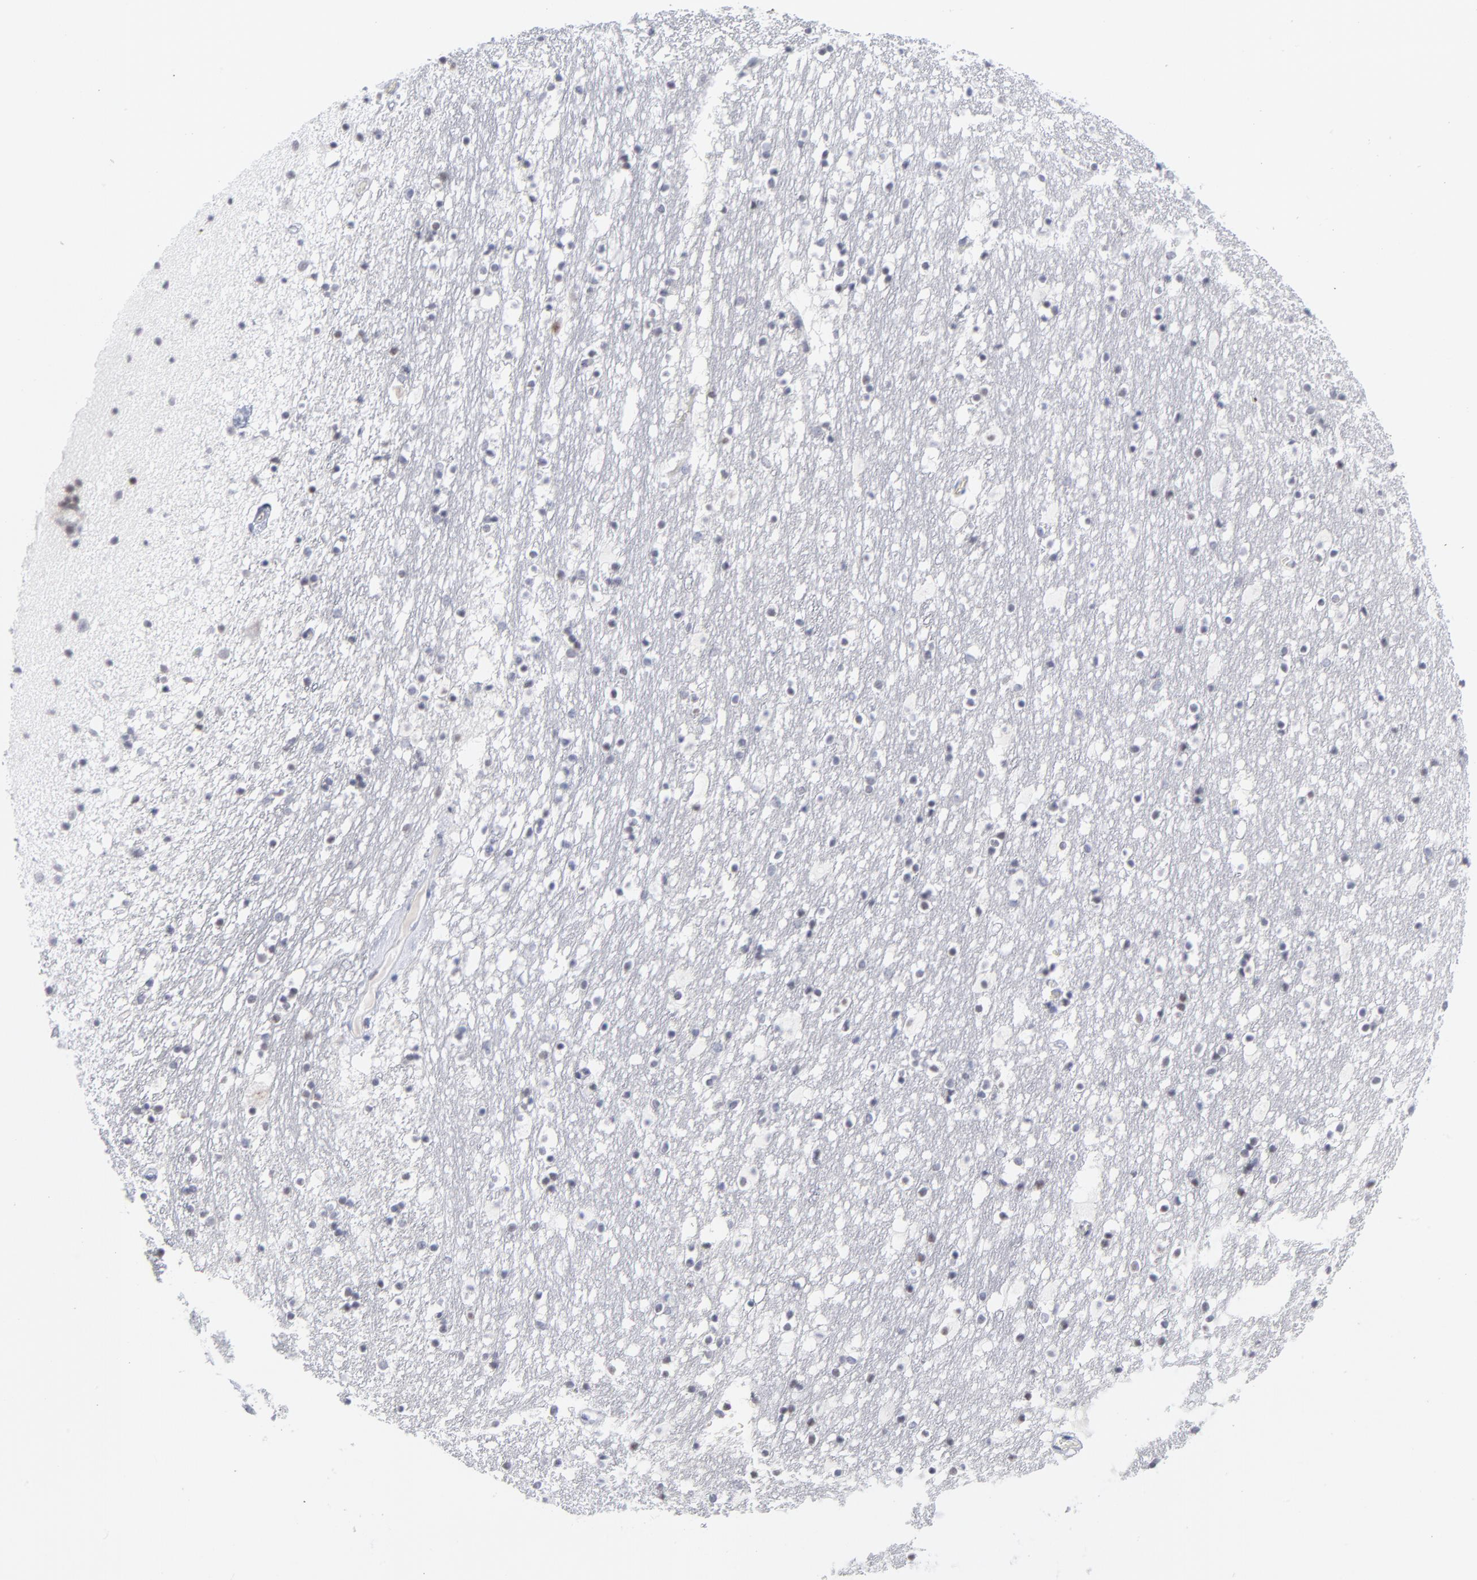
{"staining": {"intensity": "negative", "quantity": "none", "location": "none"}, "tissue": "caudate", "cell_type": "Glial cells", "image_type": "normal", "snomed": [{"axis": "morphology", "description": "Normal tissue, NOS"}, {"axis": "topography", "description": "Lateral ventricle wall"}], "caption": "The micrograph displays no significant positivity in glial cells of caudate. (Immunohistochemistry (ihc), brightfield microscopy, high magnification).", "gene": "CCR2", "patient": {"sex": "male", "age": 45}}